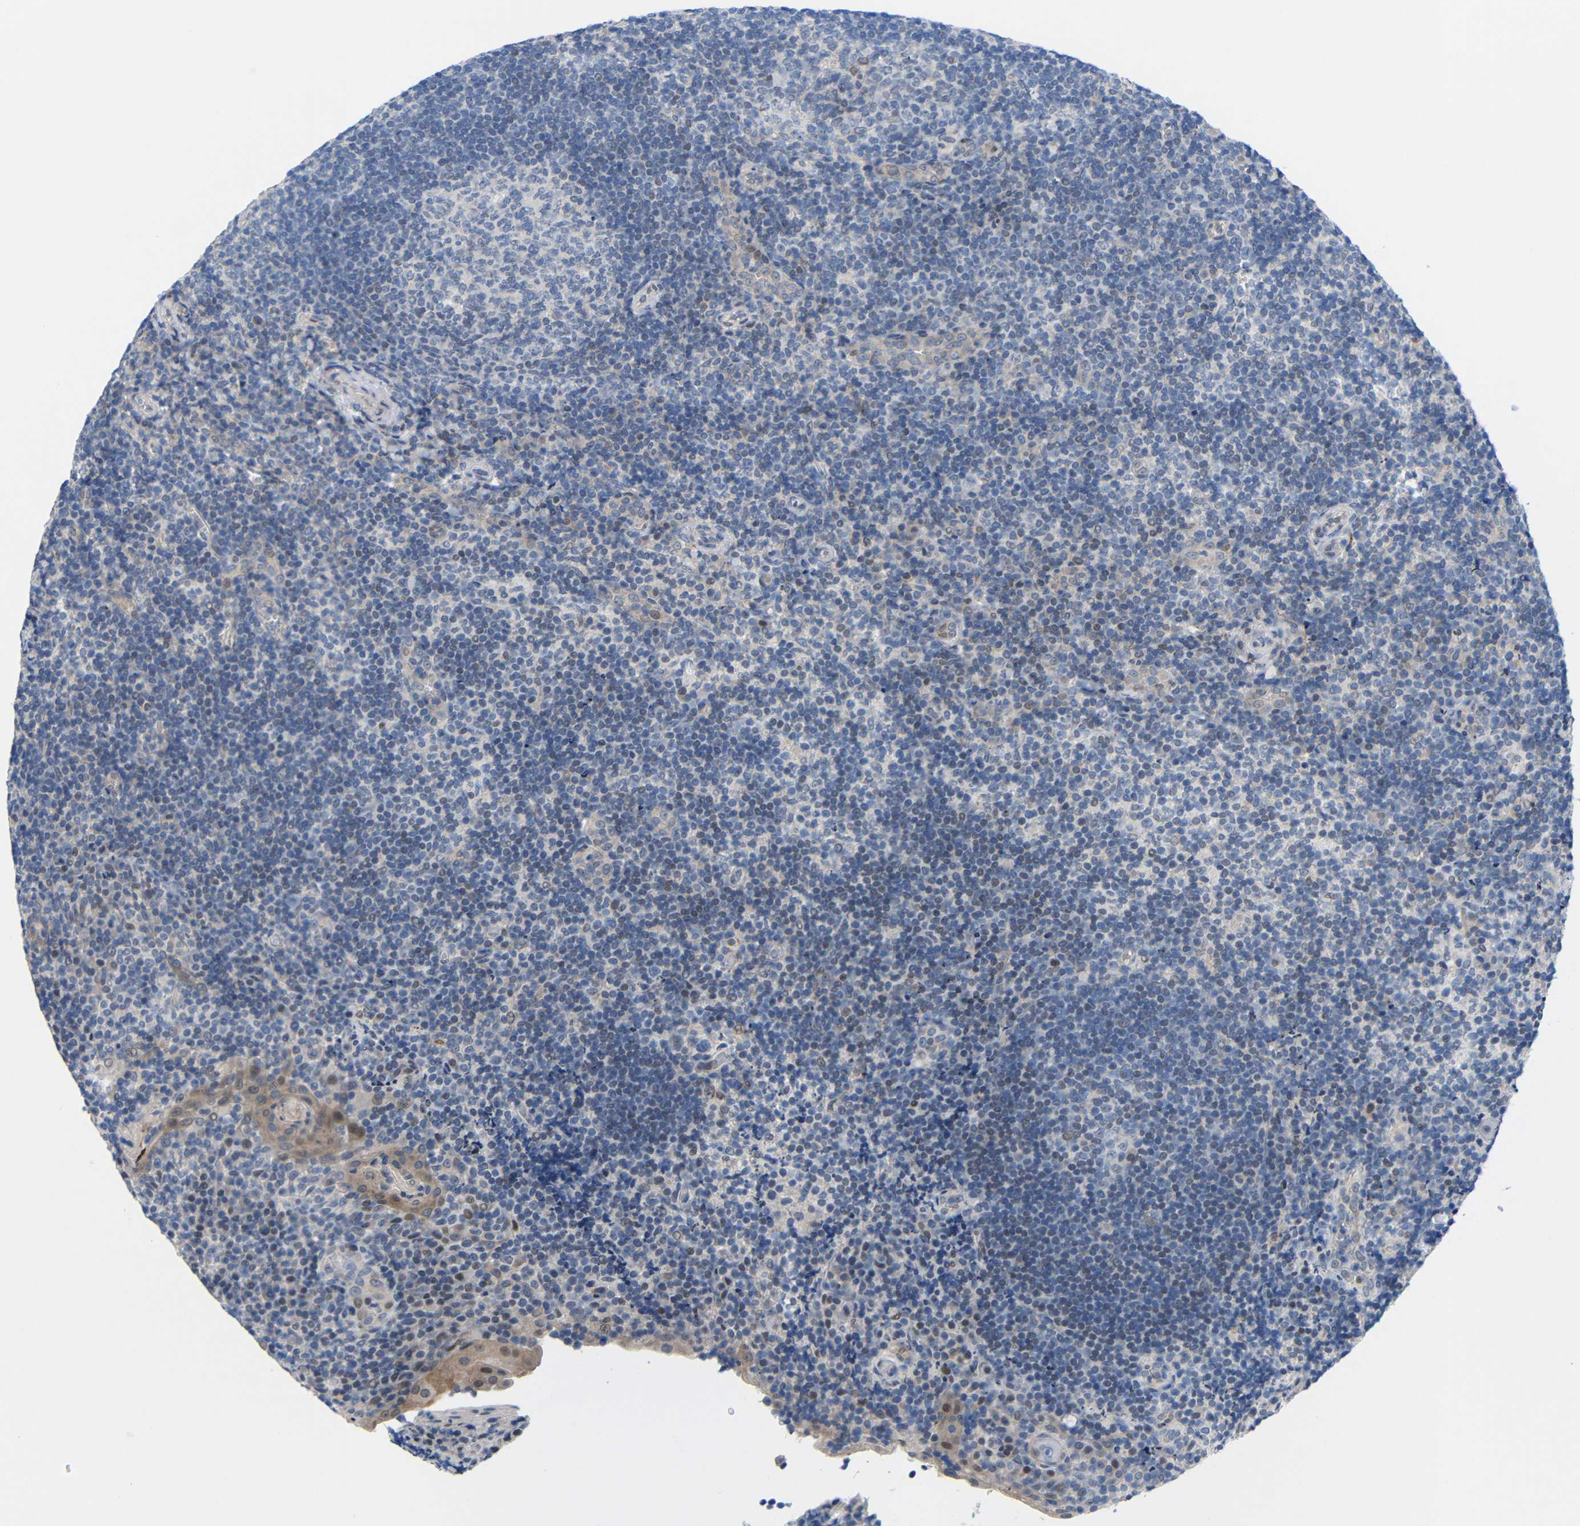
{"staining": {"intensity": "negative", "quantity": "none", "location": "none"}, "tissue": "tonsil", "cell_type": "Germinal center cells", "image_type": "normal", "snomed": [{"axis": "morphology", "description": "Normal tissue, NOS"}, {"axis": "topography", "description": "Tonsil"}], "caption": "This is a photomicrograph of immunohistochemistry (IHC) staining of benign tonsil, which shows no expression in germinal center cells. (DAB (3,3'-diaminobenzidine) IHC, high magnification).", "gene": "CMTM1", "patient": {"sex": "male", "age": 37}}